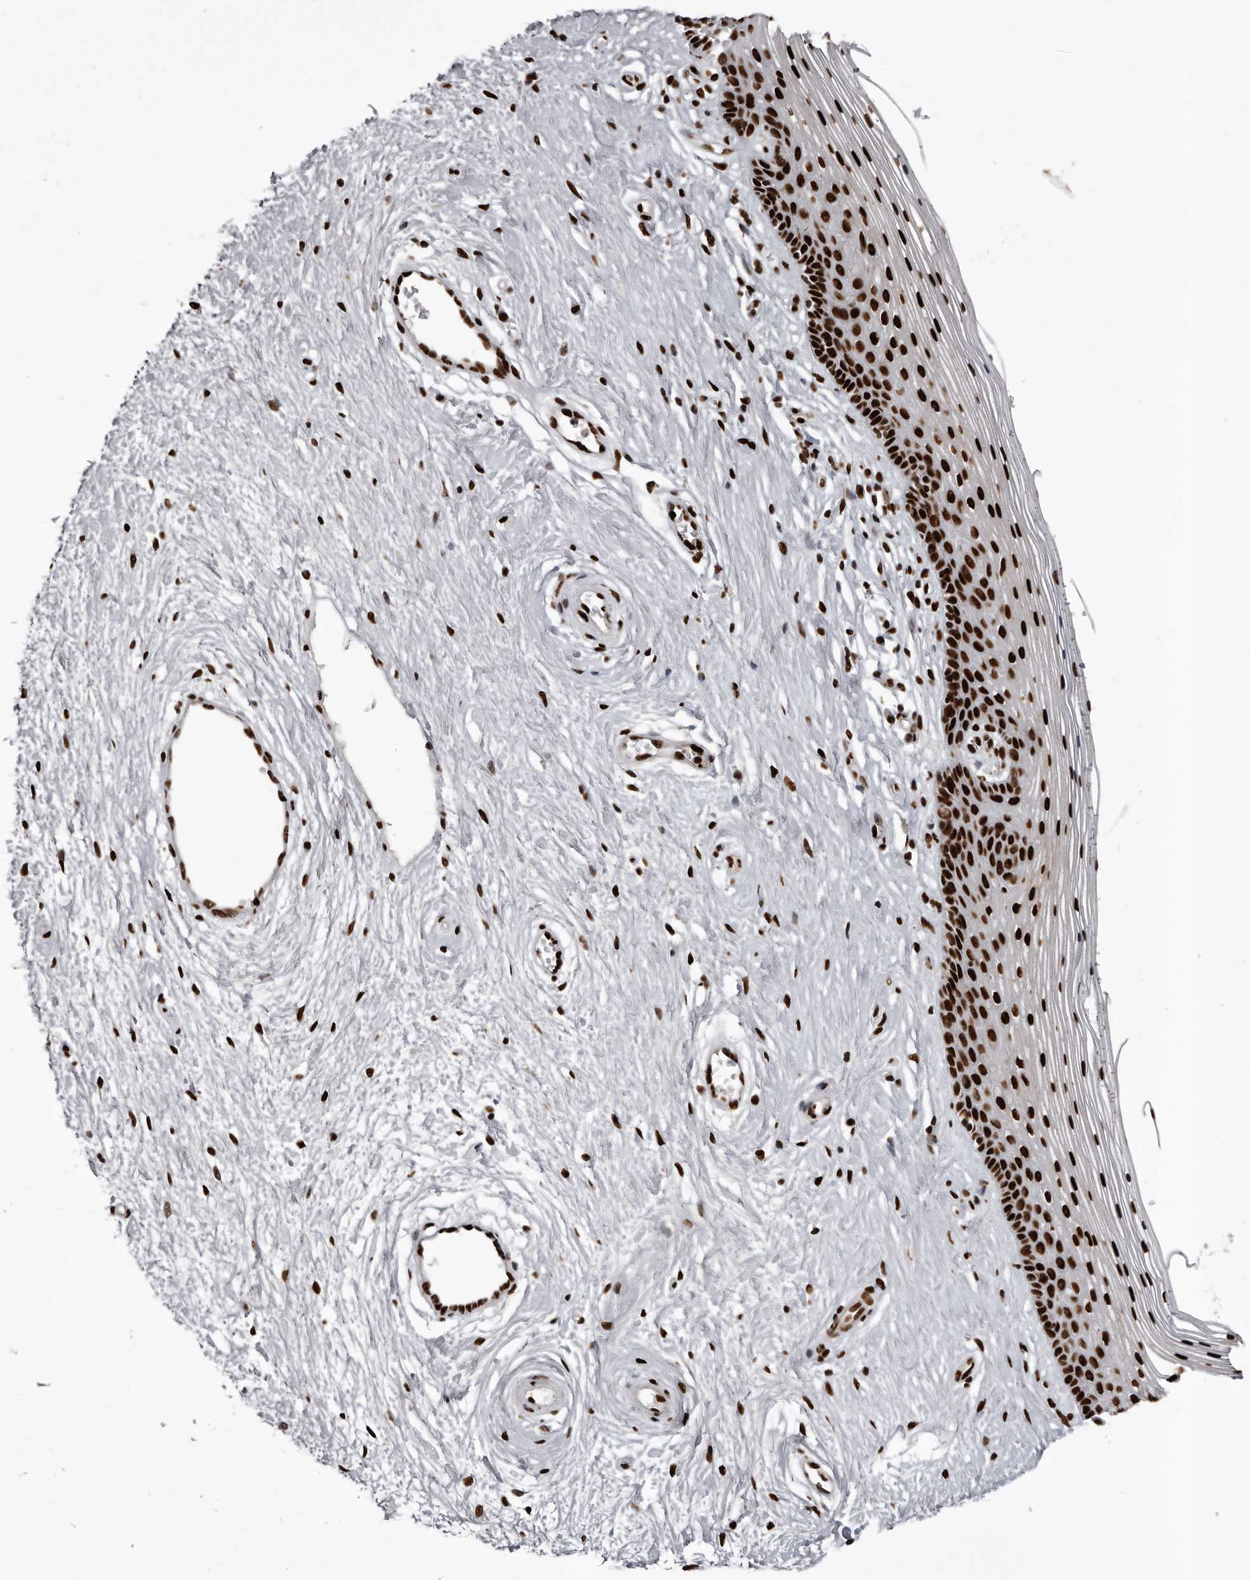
{"staining": {"intensity": "strong", "quantity": ">75%", "location": "nuclear"}, "tissue": "vagina", "cell_type": "Squamous epithelial cells", "image_type": "normal", "snomed": [{"axis": "morphology", "description": "Normal tissue, NOS"}, {"axis": "topography", "description": "Vagina"}], "caption": "Protein staining shows strong nuclear staining in approximately >75% of squamous epithelial cells in benign vagina.", "gene": "NUMA1", "patient": {"sex": "female", "age": 46}}